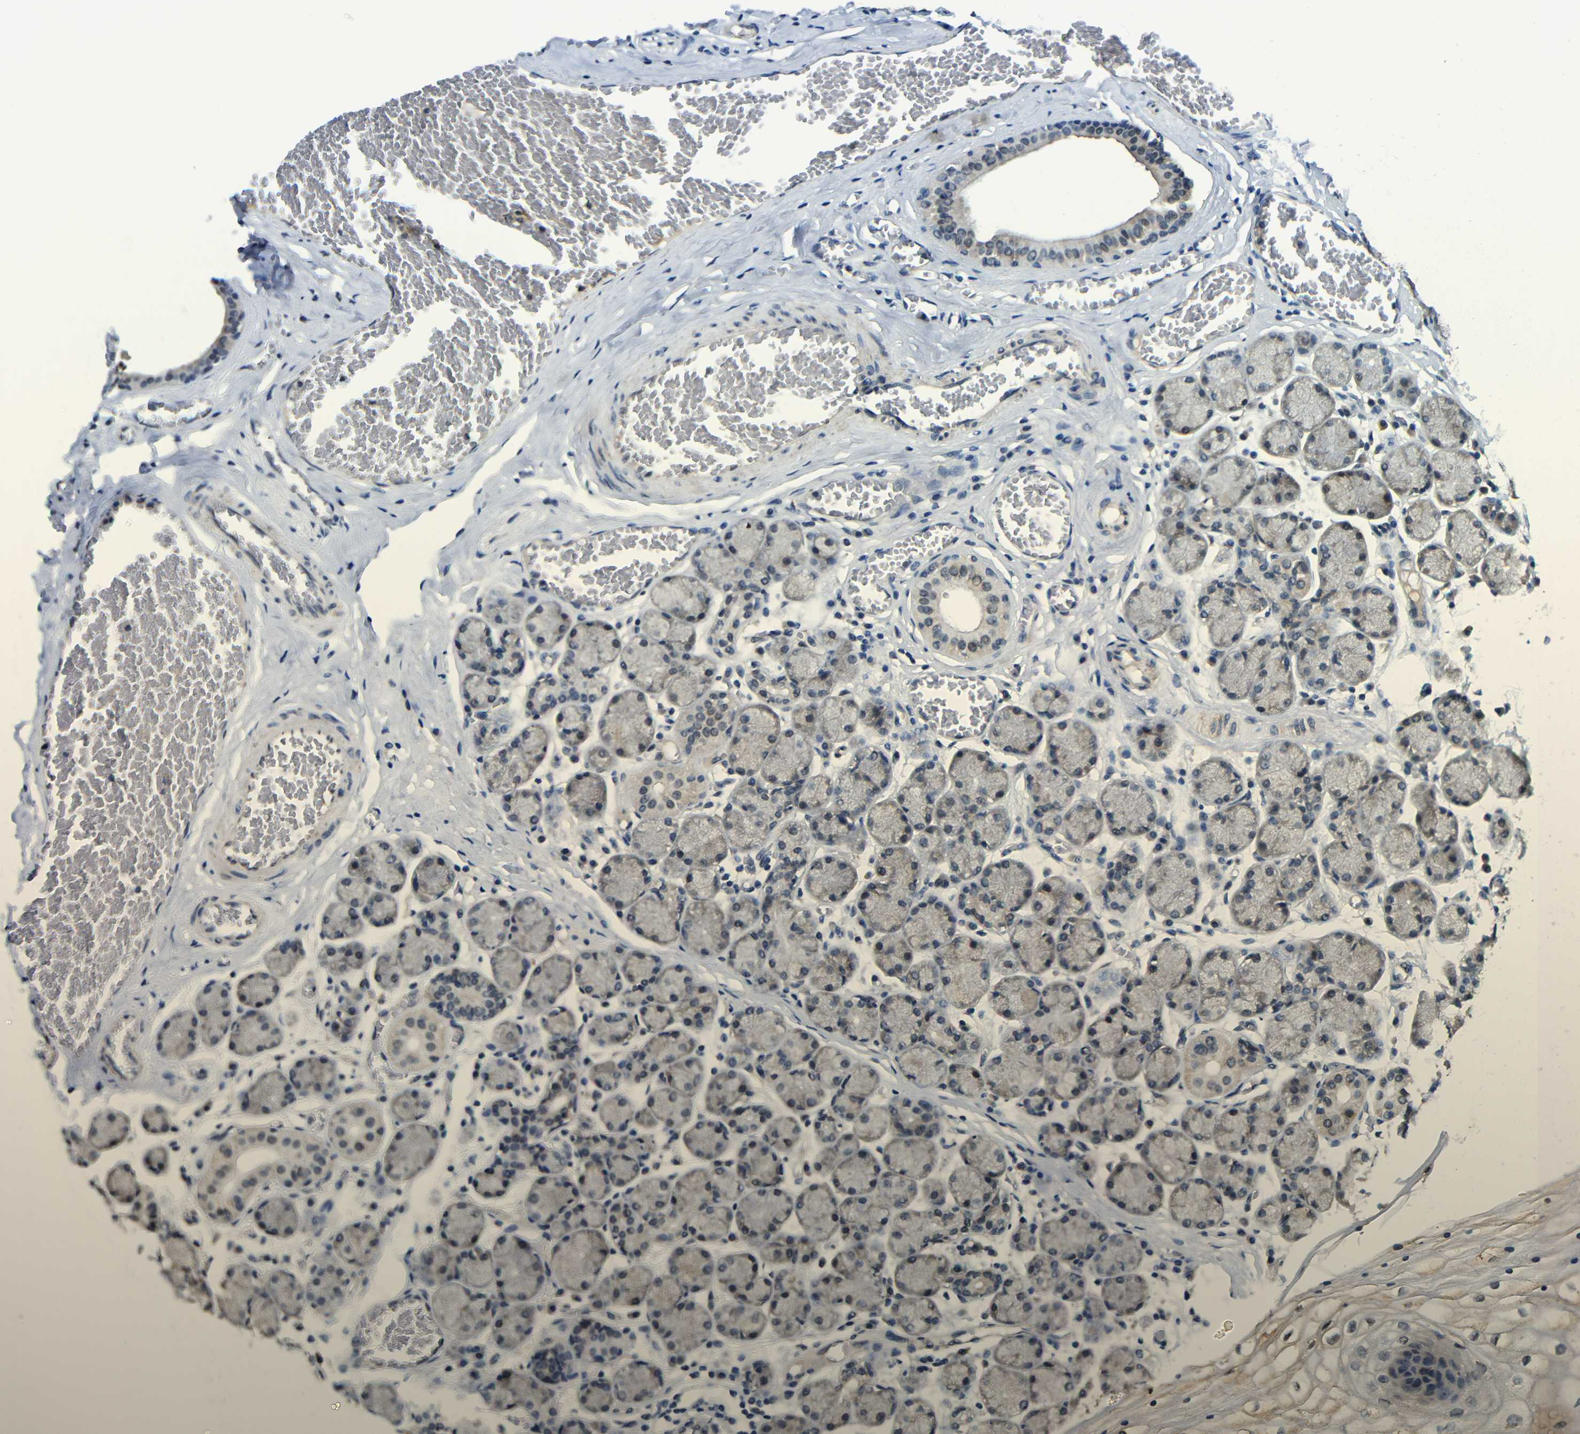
{"staining": {"intensity": "moderate", "quantity": "<25%", "location": "cytoplasmic/membranous,nuclear"}, "tissue": "salivary gland", "cell_type": "Glandular cells", "image_type": "normal", "snomed": [{"axis": "morphology", "description": "Normal tissue, NOS"}, {"axis": "topography", "description": "Salivary gland"}], "caption": "IHC of benign salivary gland demonstrates low levels of moderate cytoplasmic/membranous,nuclear positivity in approximately <25% of glandular cells.", "gene": "FAM172A", "patient": {"sex": "female", "age": 24}}